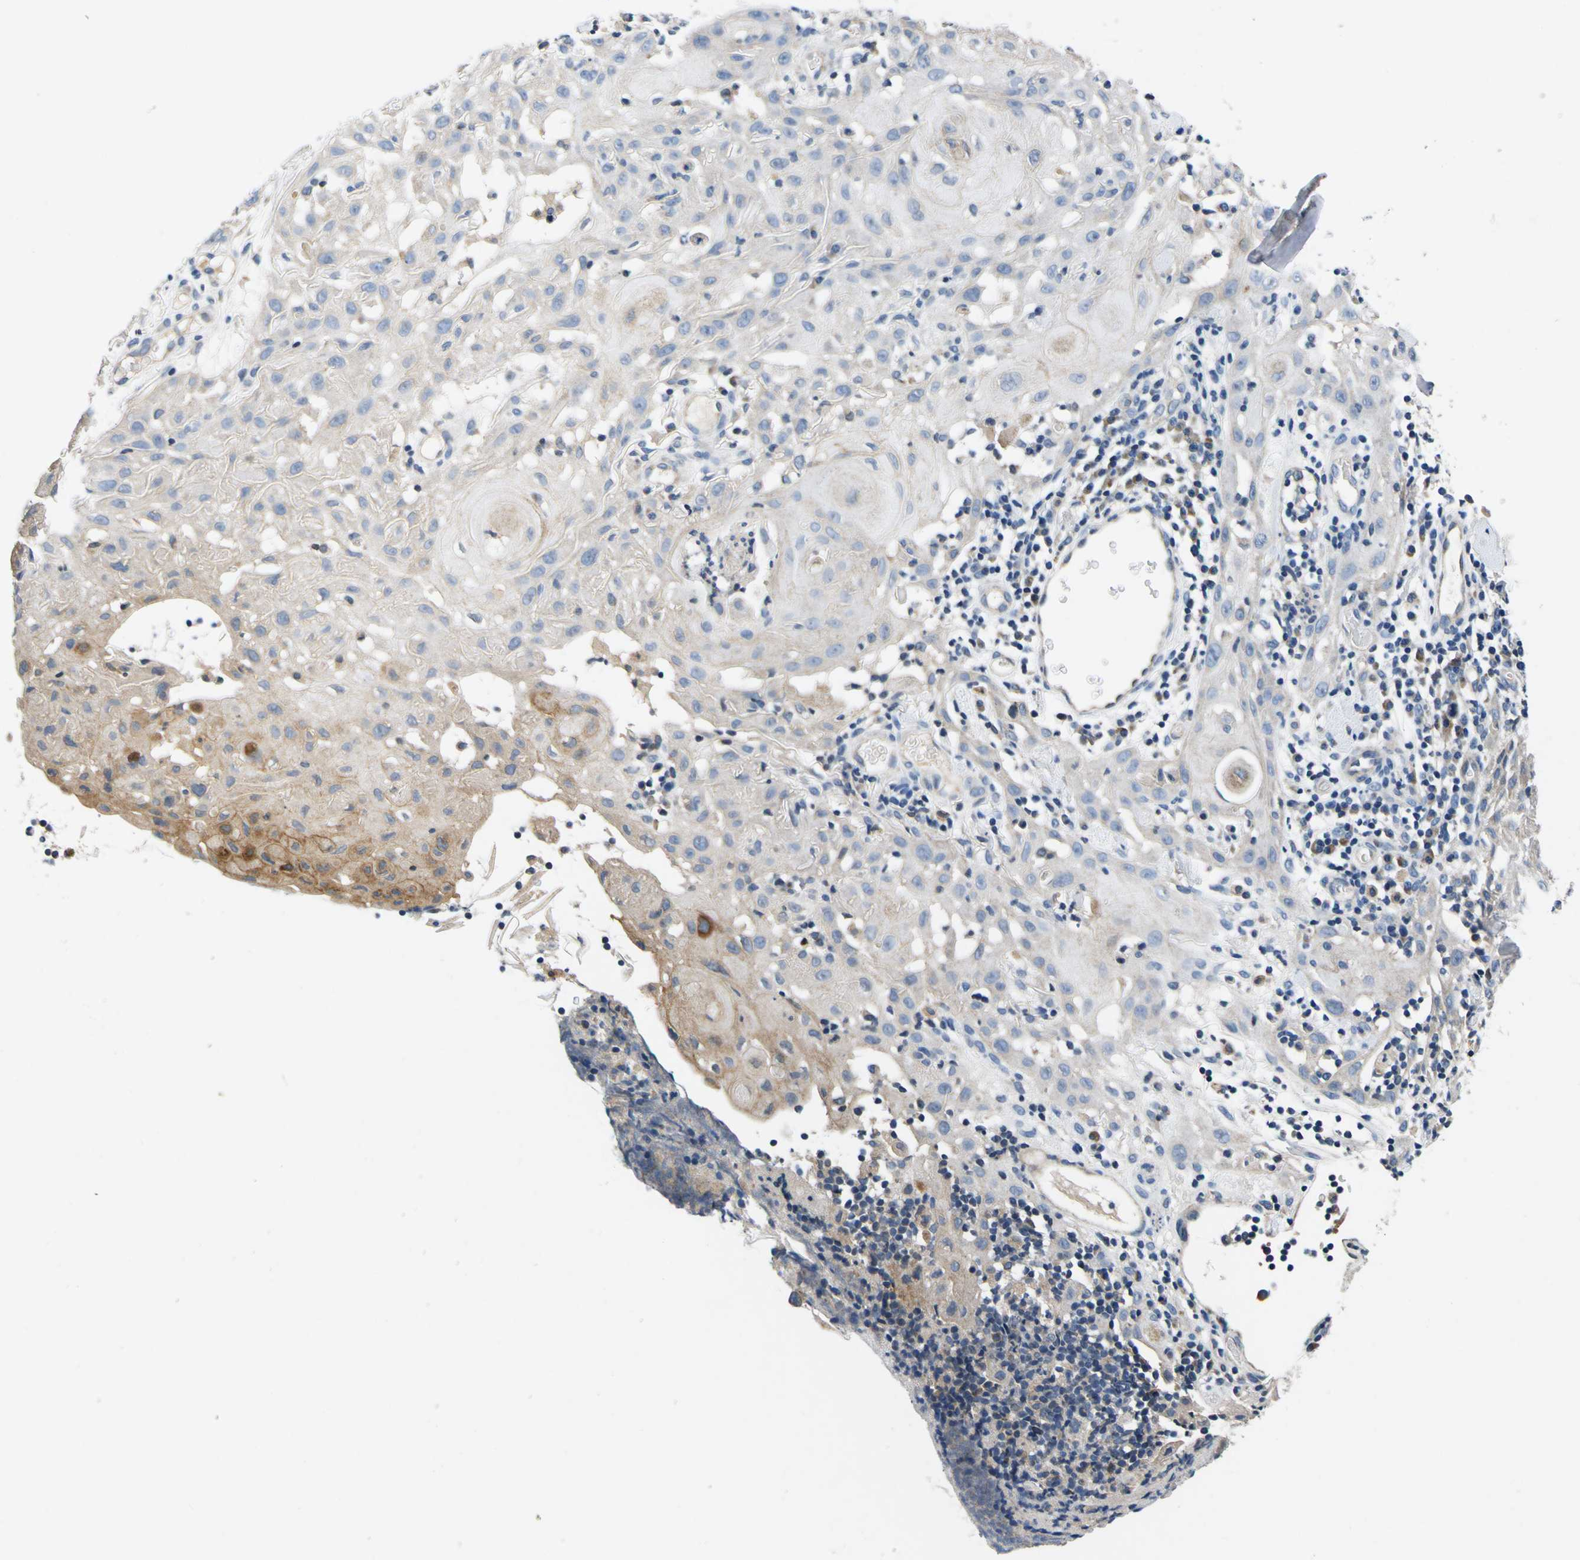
{"staining": {"intensity": "negative", "quantity": "none", "location": "none"}, "tissue": "skin cancer", "cell_type": "Tumor cells", "image_type": "cancer", "snomed": [{"axis": "morphology", "description": "Squamous cell carcinoma, NOS"}, {"axis": "topography", "description": "Skin"}], "caption": "Immunohistochemical staining of human skin cancer reveals no significant expression in tumor cells.", "gene": "EPHB4", "patient": {"sex": "male", "age": 24}}